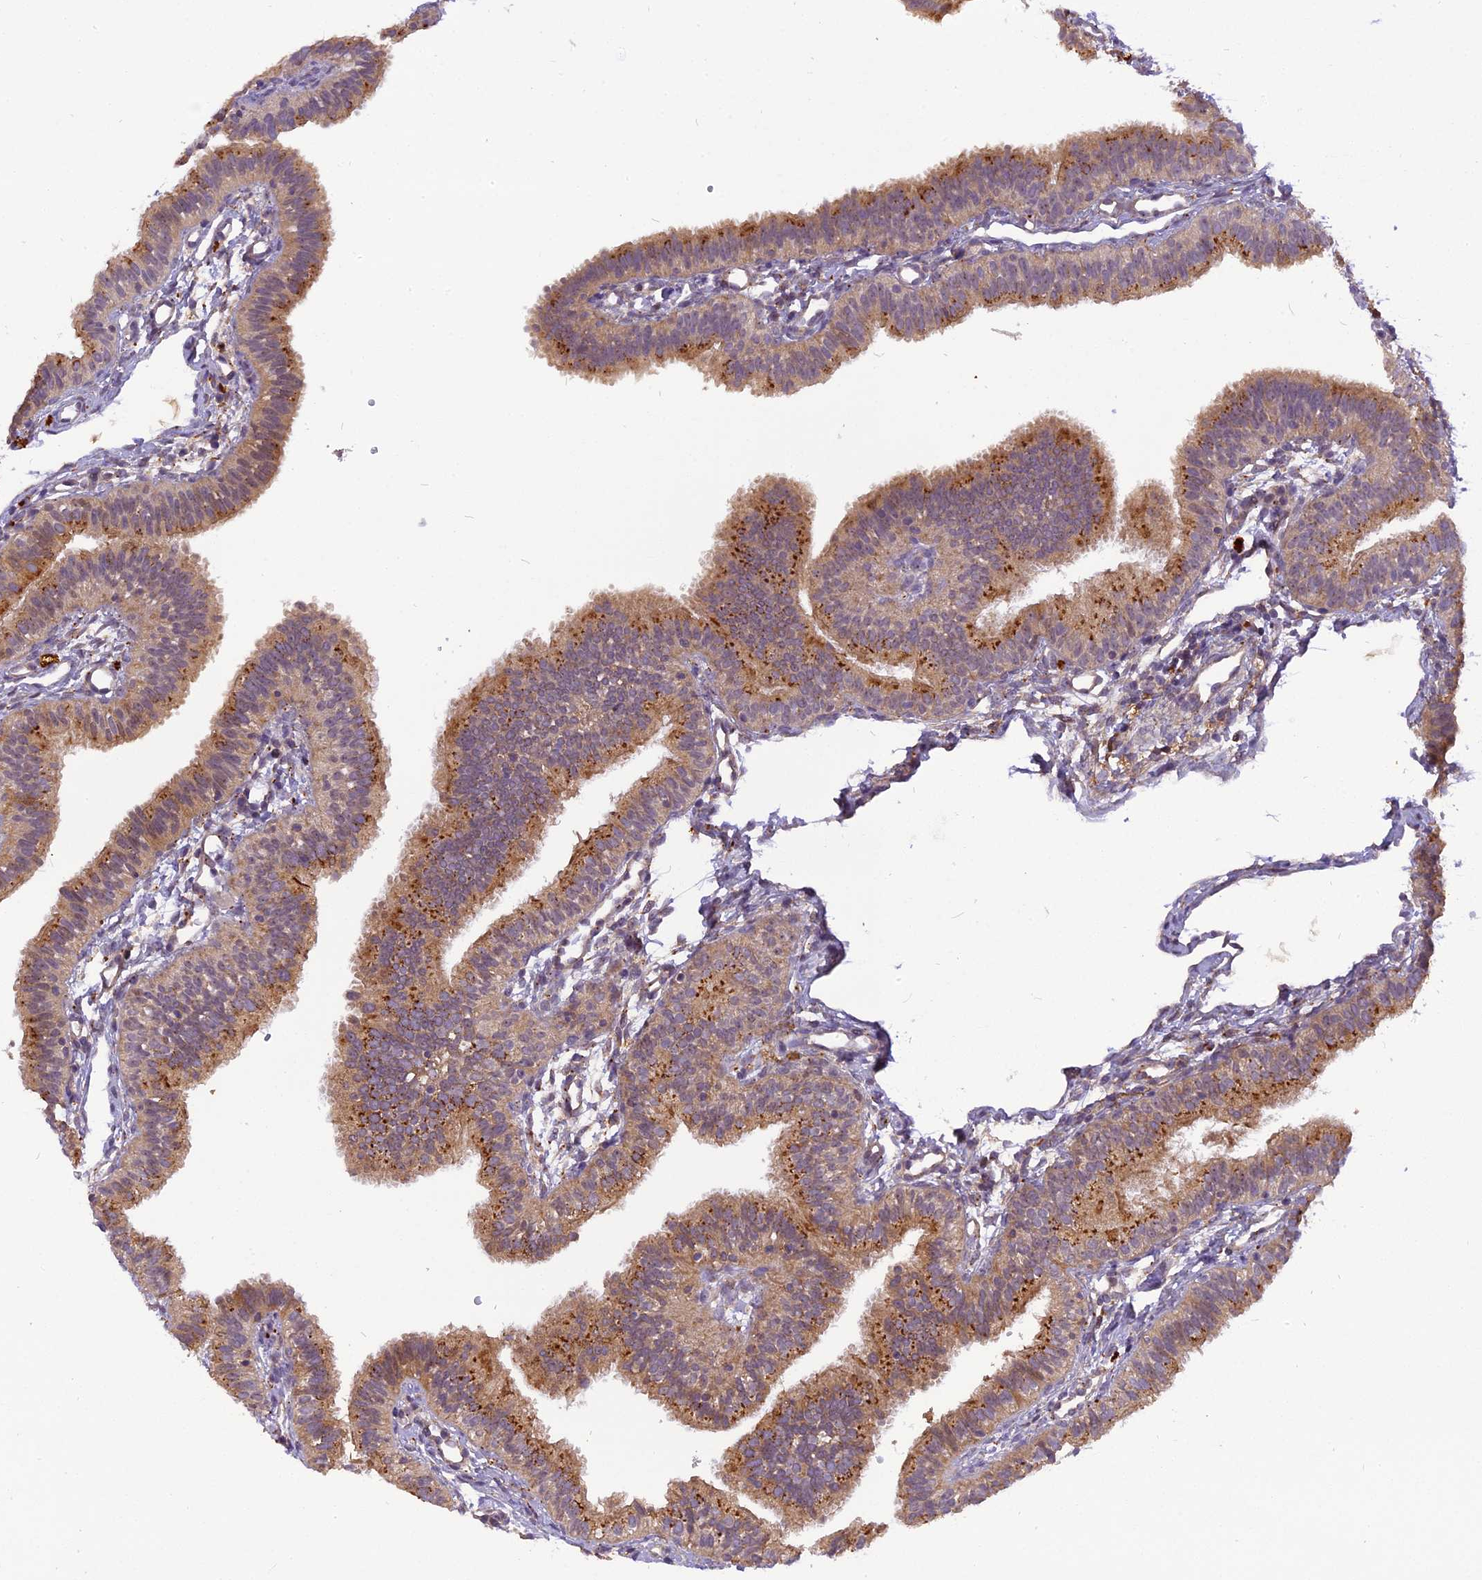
{"staining": {"intensity": "moderate", "quantity": "25%-75%", "location": "cytoplasmic/membranous"}, "tissue": "fallopian tube", "cell_type": "Glandular cells", "image_type": "normal", "snomed": [{"axis": "morphology", "description": "Normal tissue, NOS"}, {"axis": "topography", "description": "Fallopian tube"}], "caption": "An immunohistochemistry micrograph of benign tissue is shown. Protein staining in brown shows moderate cytoplasmic/membranous positivity in fallopian tube within glandular cells. The staining was performed using DAB, with brown indicating positive protein expression. Nuclei are stained blue with hematoxylin.", "gene": "FNIP2", "patient": {"sex": "female", "age": 35}}